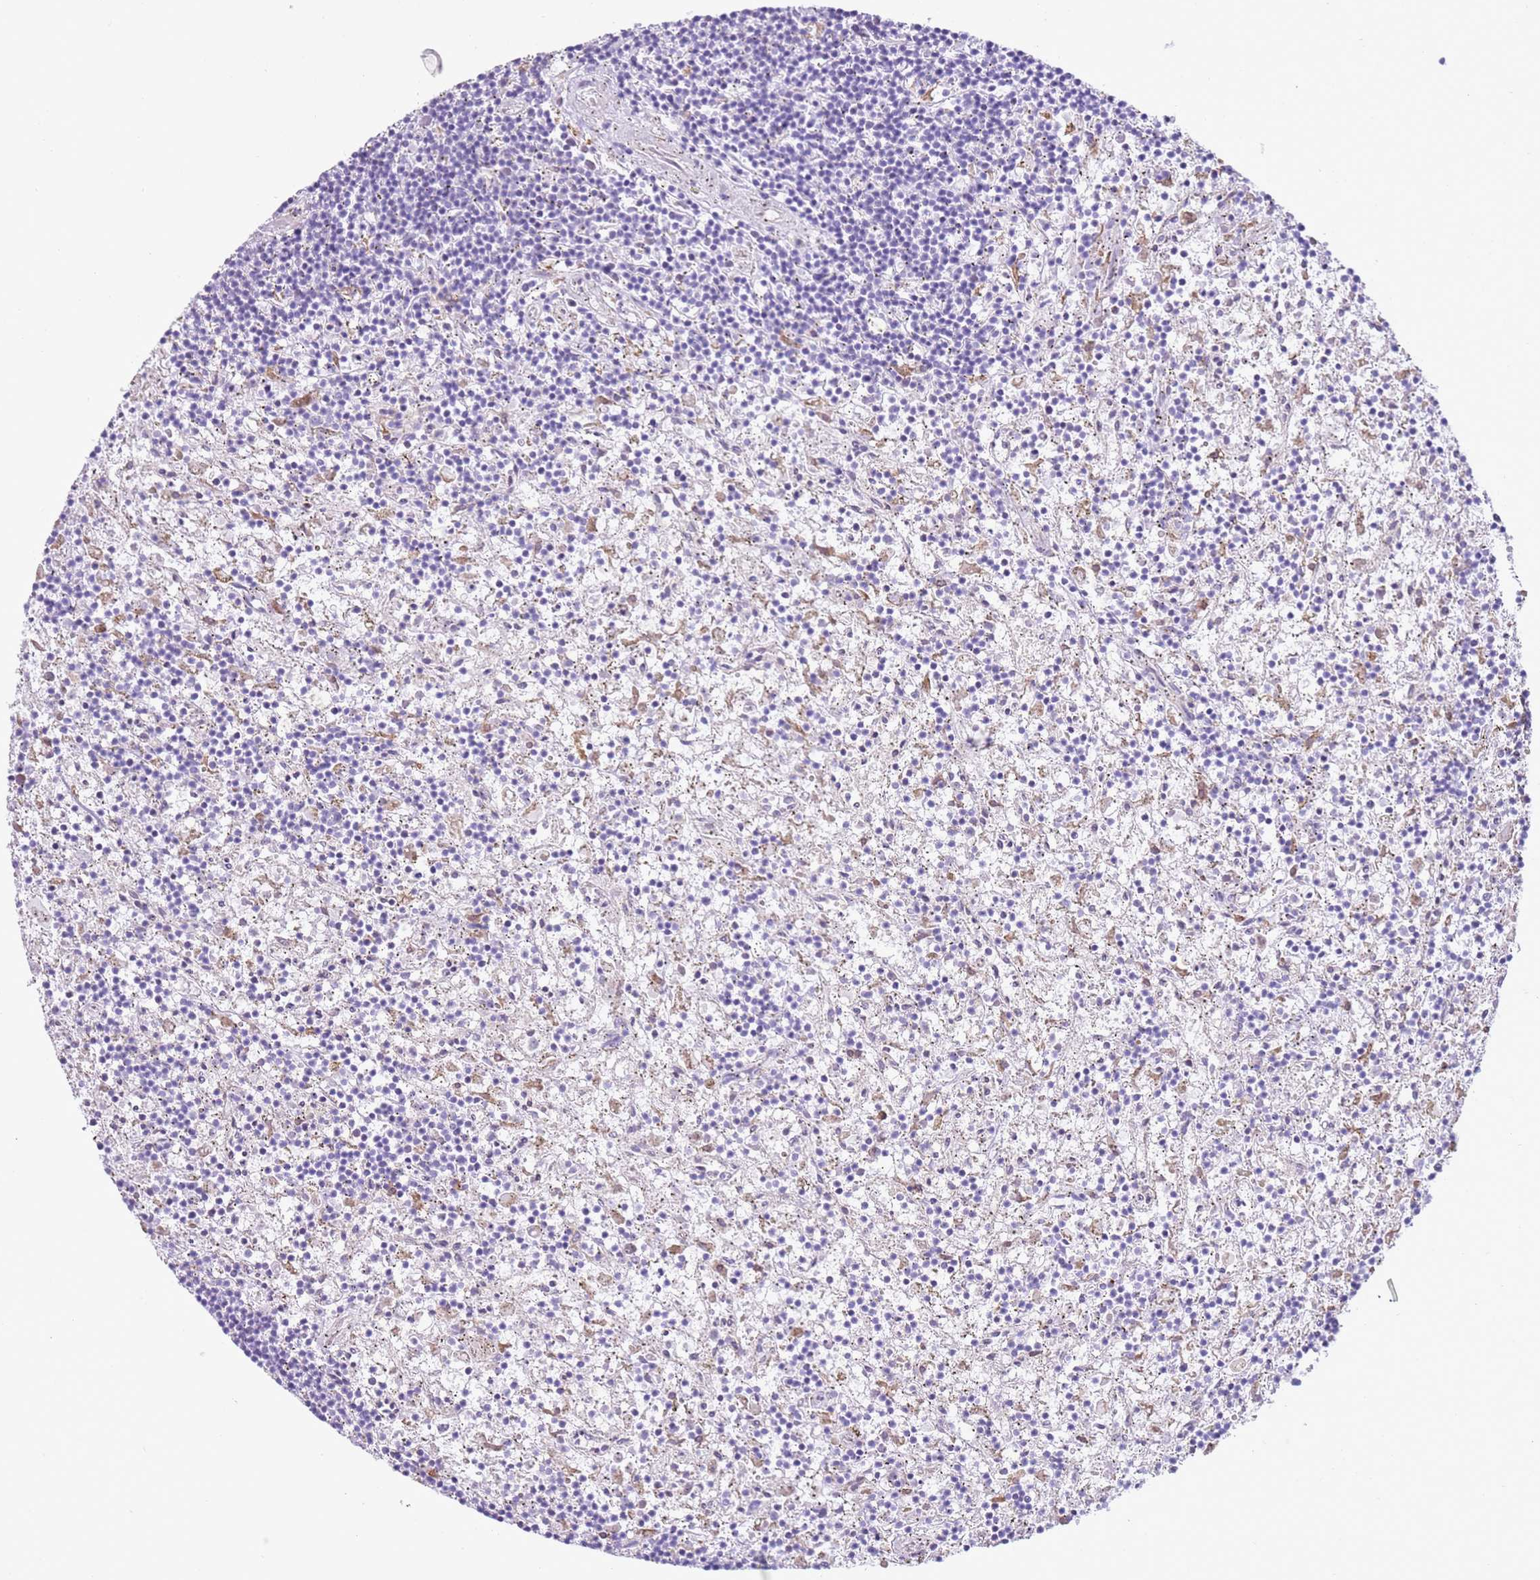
{"staining": {"intensity": "negative", "quantity": "none", "location": "none"}, "tissue": "lymphoma", "cell_type": "Tumor cells", "image_type": "cancer", "snomed": [{"axis": "morphology", "description": "Malignant lymphoma, non-Hodgkin's type, Low grade"}, {"axis": "topography", "description": "Spleen"}], "caption": "The photomicrograph demonstrates no staining of tumor cells in lymphoma.", "gene": "OAF", "patient": {"sex": "male", "age": 76}}